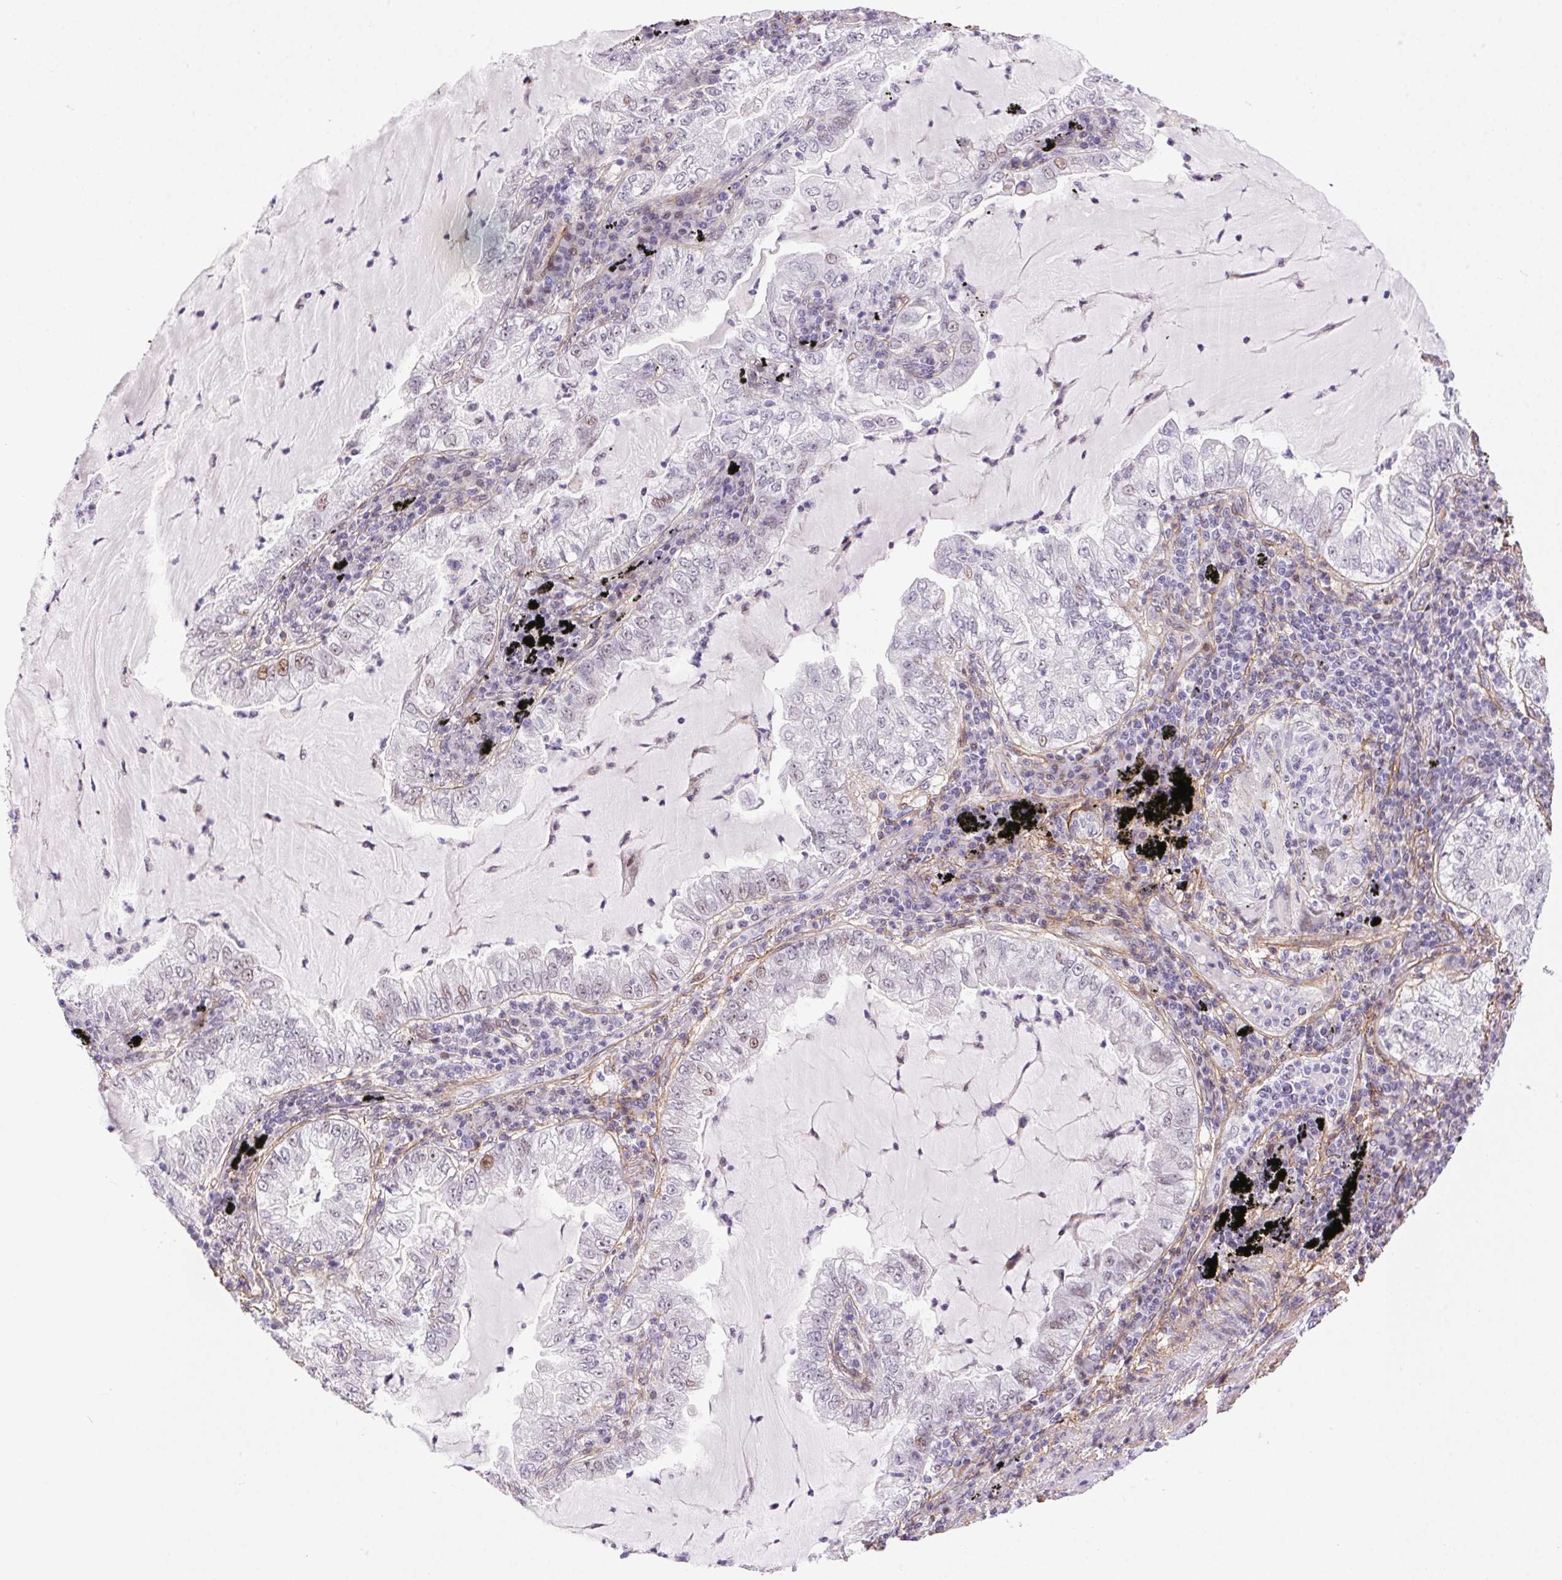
{"staining": {"intensity": "negative", "quantity": "none", "location": "none"}, "tissue": "lung cancer", "cell_type": "Tumor cells", "image_type": "cancer", "snomed": [{"axis": "morphology", "description": "Adenocarcinoma, NOS"}, {"axis": "topography", "description": "Lung"}], "caption": "Immunohistochemistry (IHC) of lung cancer reveals no positivity in tumor cells.", "gene": "PDZD2", "patient": {"sex": "female", "age": 73}}